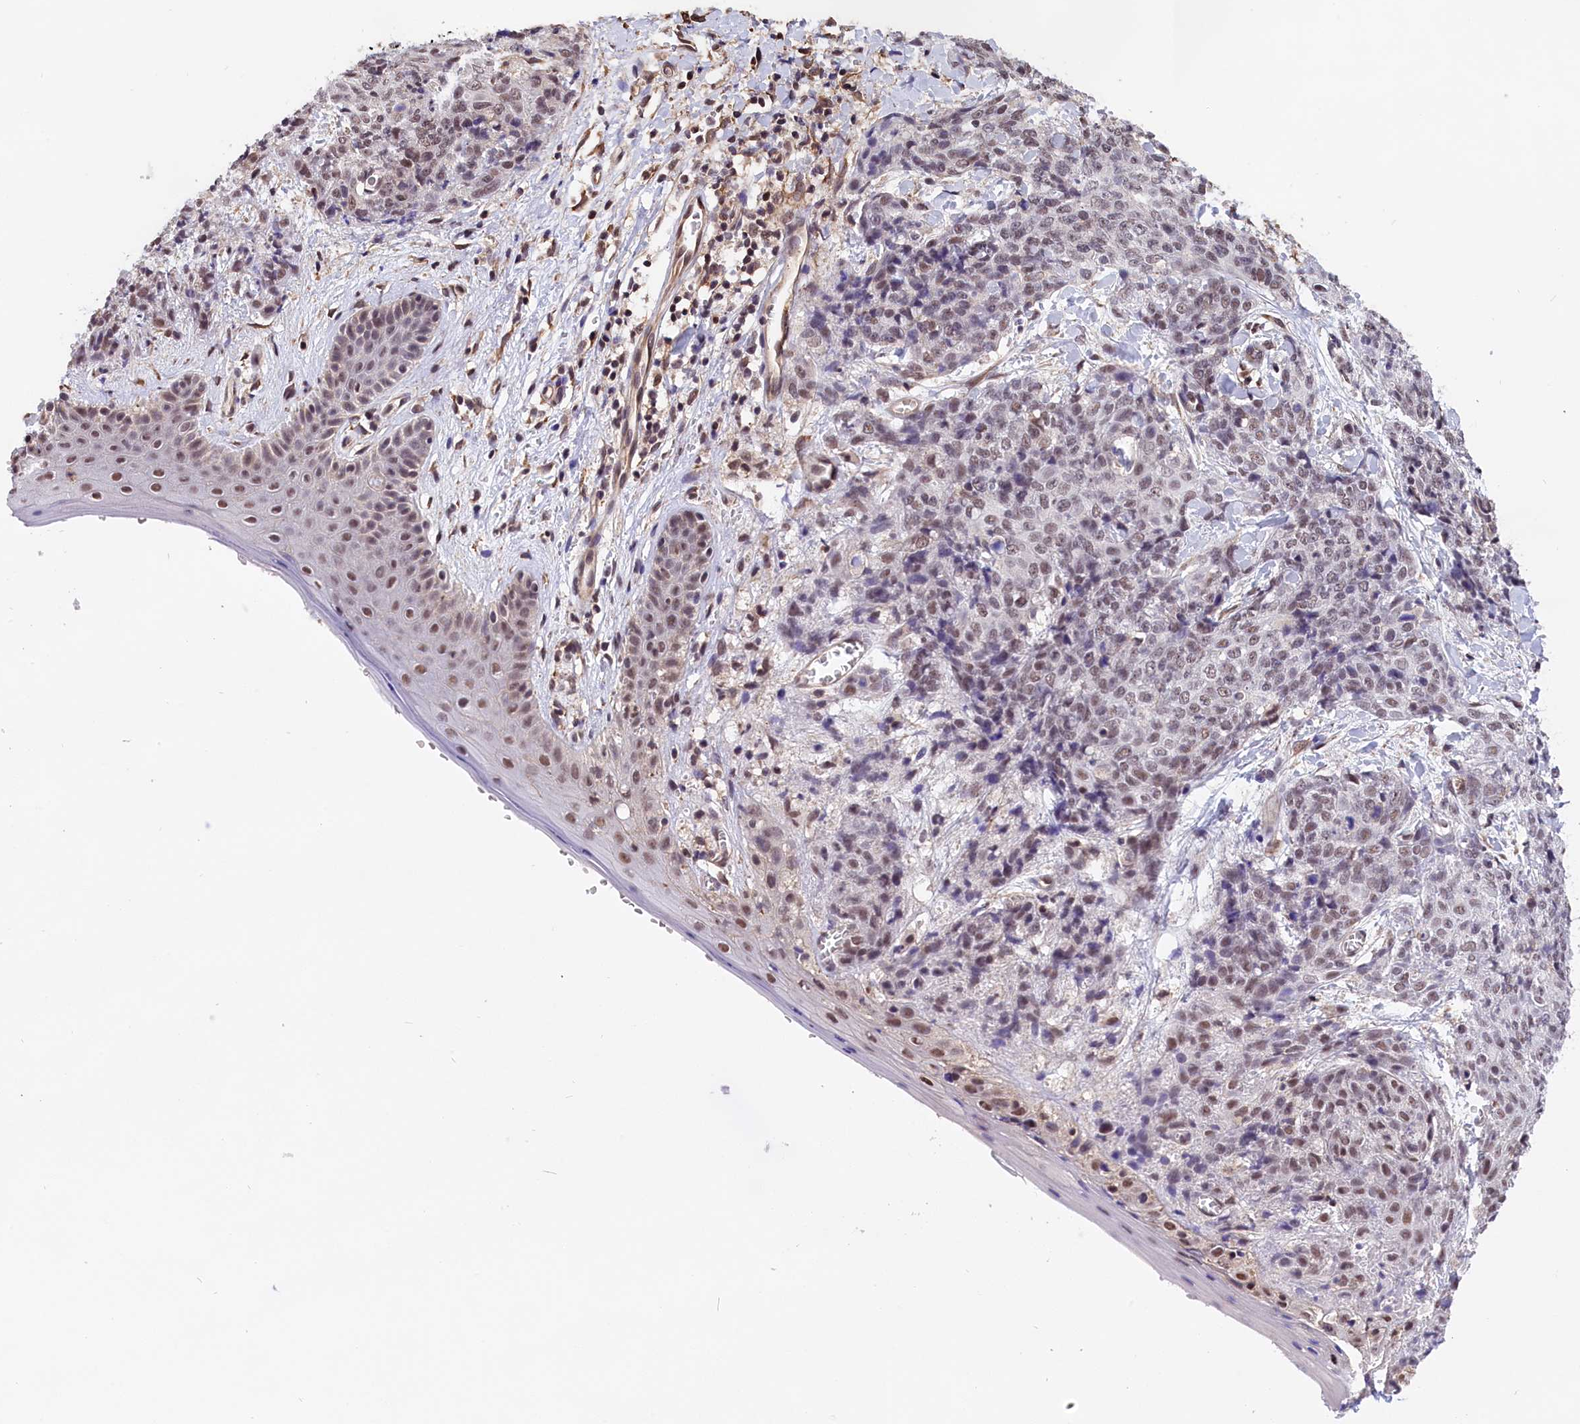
{"staining": {"intensity": "moderate", "quantity": "25%-75%", "location": "nuclear"}, "tissue": "skin cancer", "cell_type": "Tumor cells", "image_type": "cancer", "snomed": [{"axis": "morphology", "description": "Squamous cell carcinoma, NOS"}, {"axis": "topography", "description": "Skin"}, {"axis": "topography", "description": "Vulva"}], "caption": "Immunohistochemistry (IHC) staining of skin cancer, which exhibits medium levels of moderate nuclear staining in approximately 25%-75% of tumor cells indicating moderate nuclear protein positivity. The staining was performed using DAB (3,3'-diaminobenzidine) (brown) for protein detection and nuclei were counterstained in hematoxylin (blue).", "gene": "ZC3H4", "patient": {"sex": "female", "age": 85}}